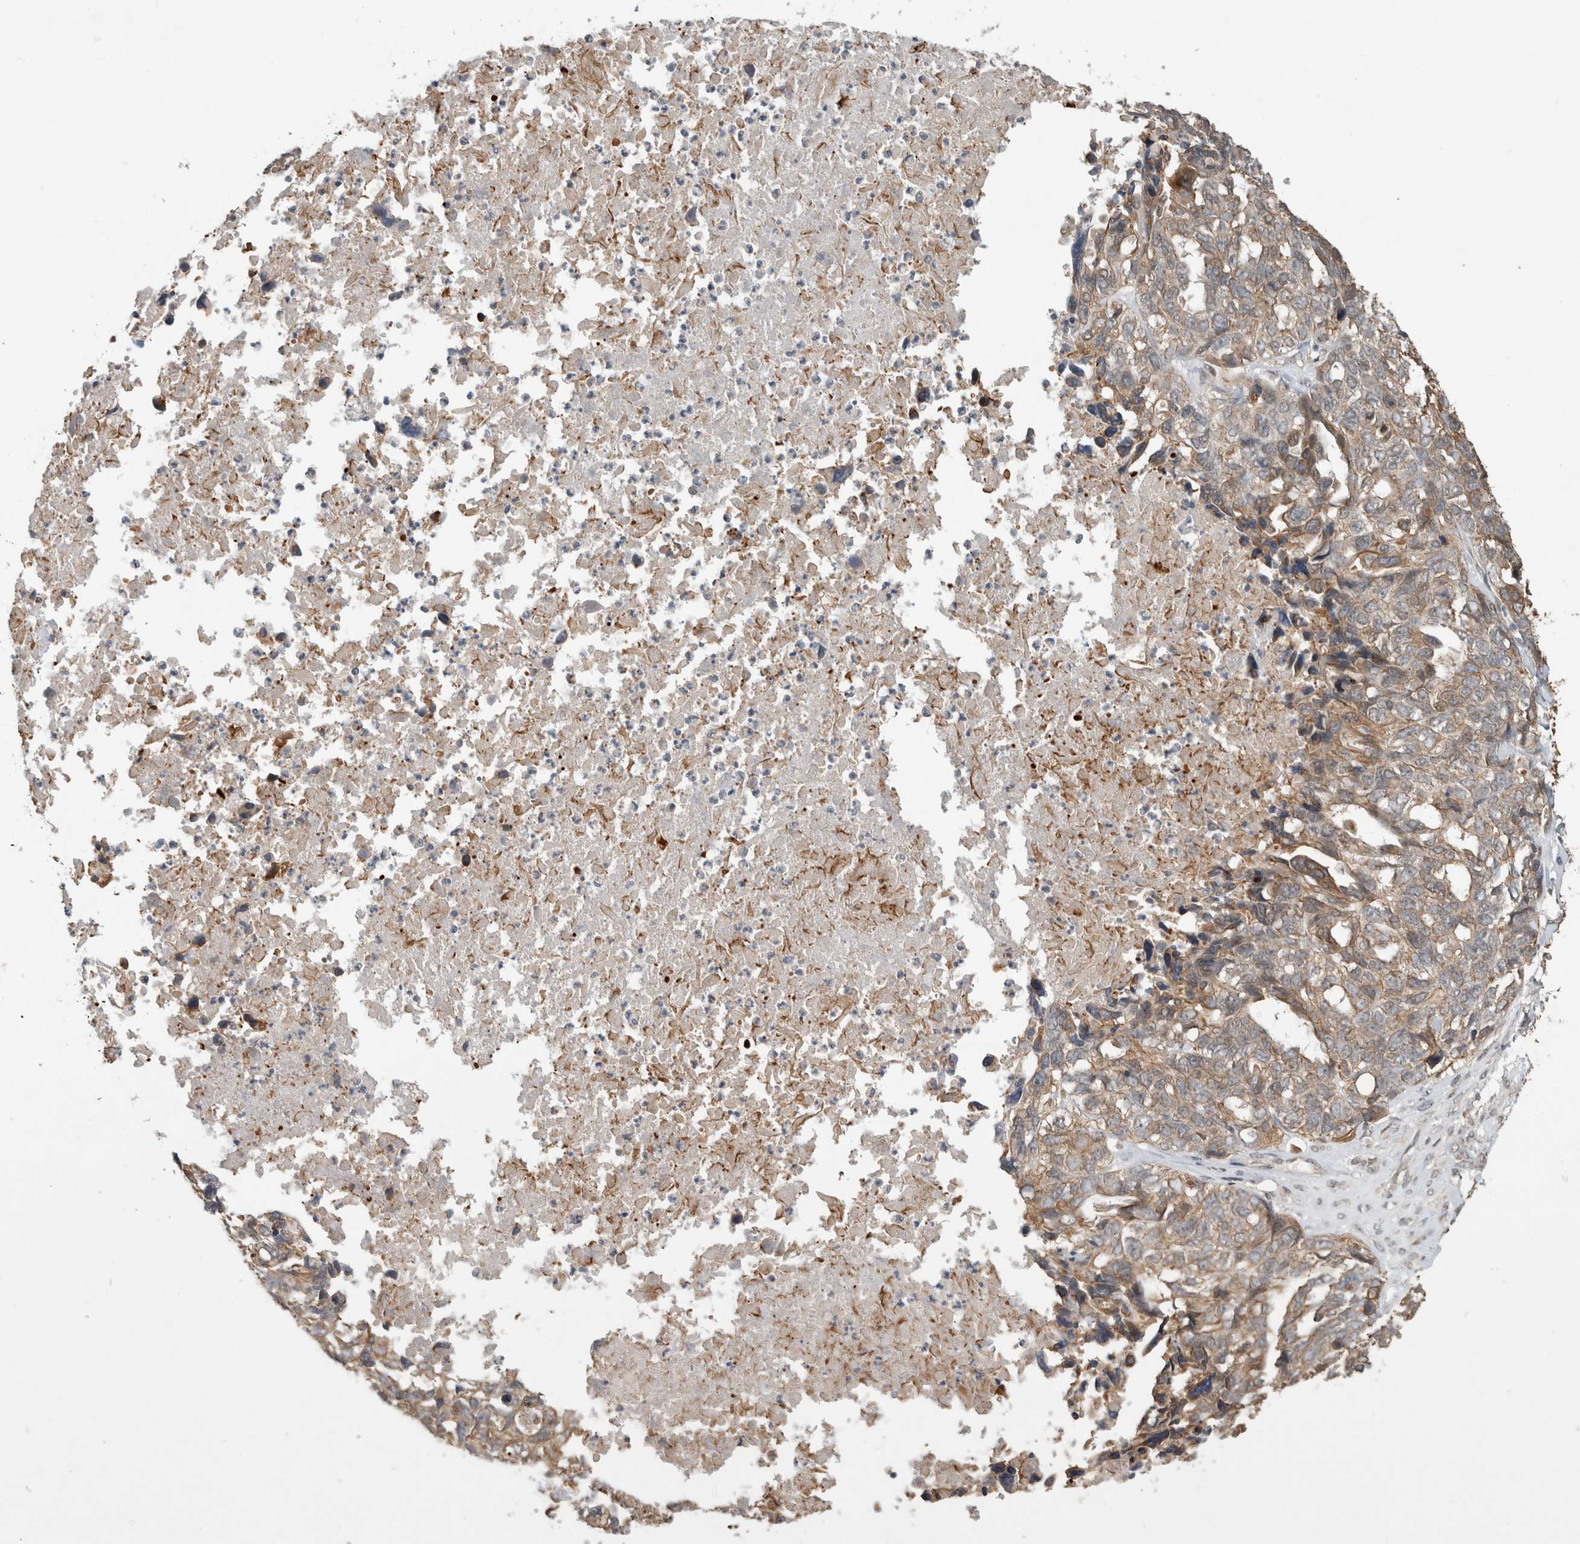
{"staining": {"intensity": "moderate", "quantity": "25%-75%", "location": "cytoplasmic/membranous"}, "tissue": "ovarian cancer", "cell_type": "Tumor cells", "image_type": "cancer", "snomed": [{"axis": "morphology", "description": "Cystadenocarcinoma, serous, NOS"}, {"axis": "topography", "description": "Ovary"}], "caption": "Immunohistochemistry (IHC) of human ovarian cancer displays medium levels of moderate cytoplasmic/membranous positivity in approximately 25%-75% of tumor cells.", "gene": "RHPN1", "patient": {"sex": "female", "age": 79}}